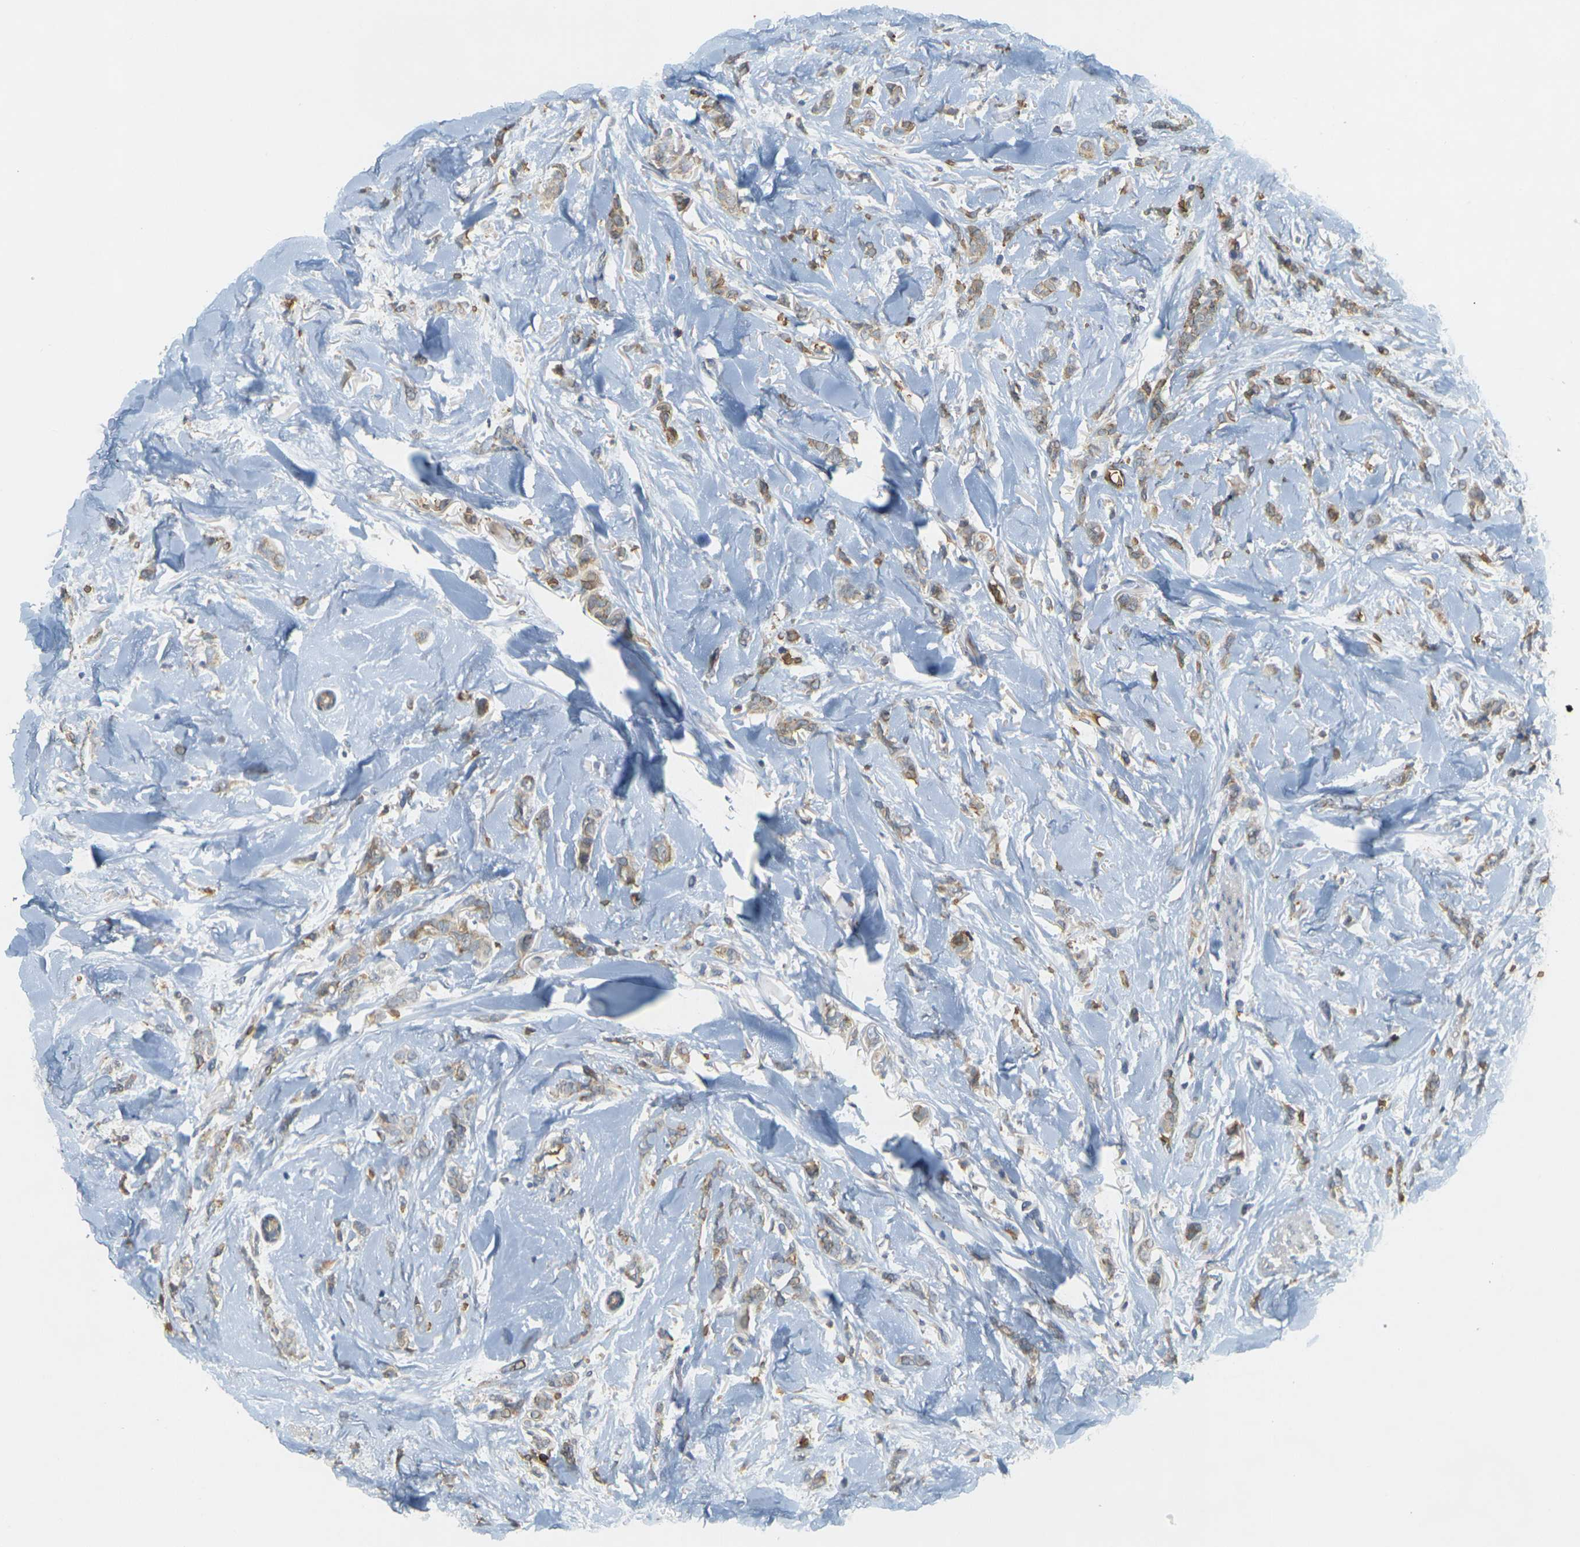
{"staining": {"intensity": "weak", "quantity": ">75%", "location": "cytoplasmic/membranous"}, "tissue": "breast cancer", "cell_type": "Tumor cells", "image_type": "cancer", "snomed": [{"axis": "morphology", "description": "Lobular carcinoma"}, {"axis": "topography", "description": "Skin"}, {"axis": "topography", "description": "Breast"}], "caption": "This is a histology image of IHC staining of breast cancer, which shows weak expression in the cytoplasmic/membranous of tumor cells.", "gene": "MEGF9", "patient": {"sex": "female", "age": 46}}